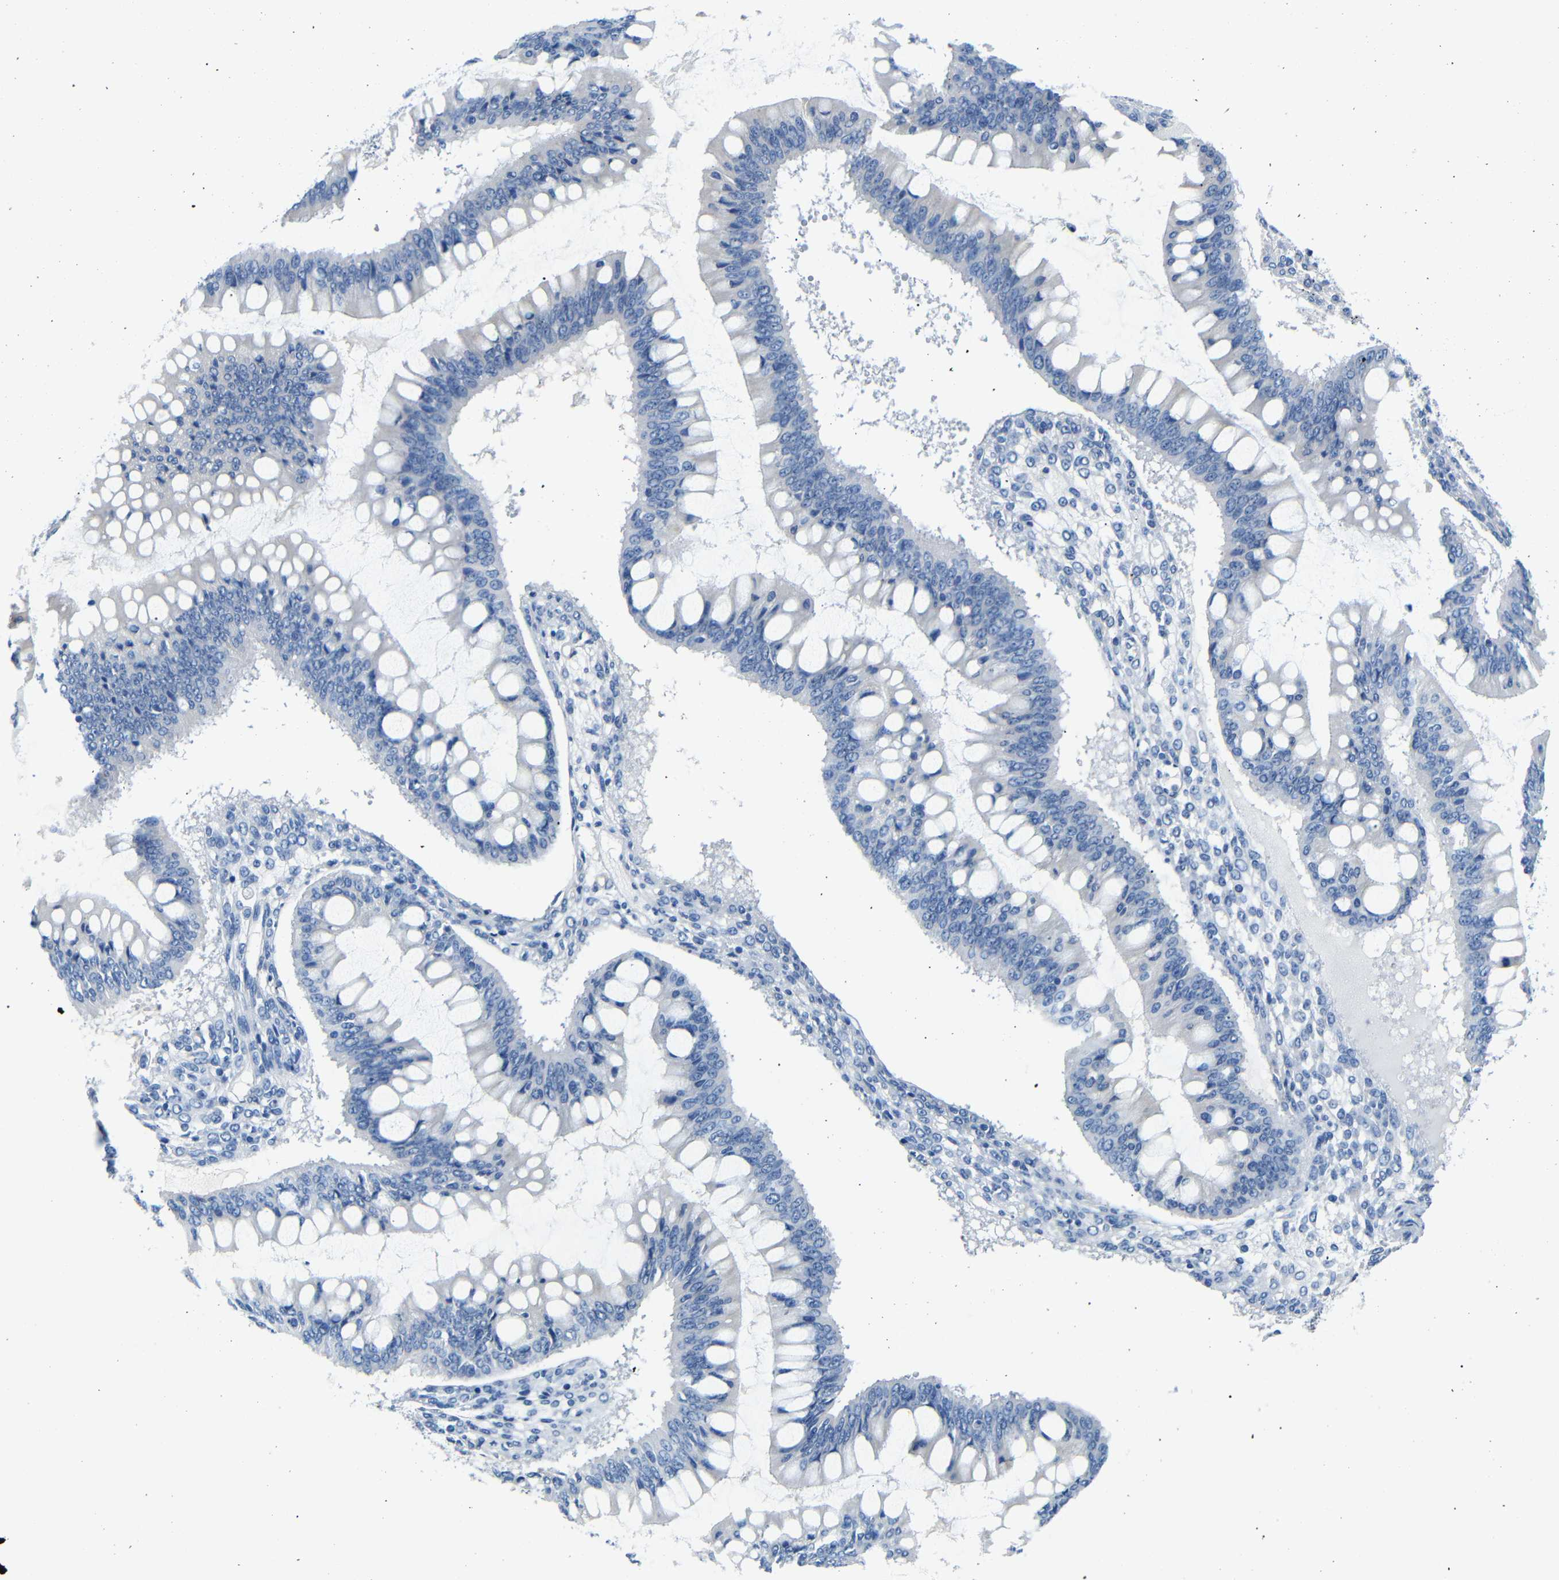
{"staining": {"intensity": "negative", "quantity": "none", "location": "none"}, "tissue": "ovarian cancer", "cell_type": "Tumor cells", "image_type": "cancer", "snomed": [{"axis": "morphology", "description": "Cystadenocarcinoma, mucinous, NOS"}, {"axis": "topography", "description": "Ovary"}], "caption": "High power microscopy micrograph of an immunohistochemistry image of ovarian cancer (mucinous cystadenocarcinoma), revealing no significant positivity in tumor cells.", "gene": "DCP1A", "patient": {"sex": "female", "age": 73}}